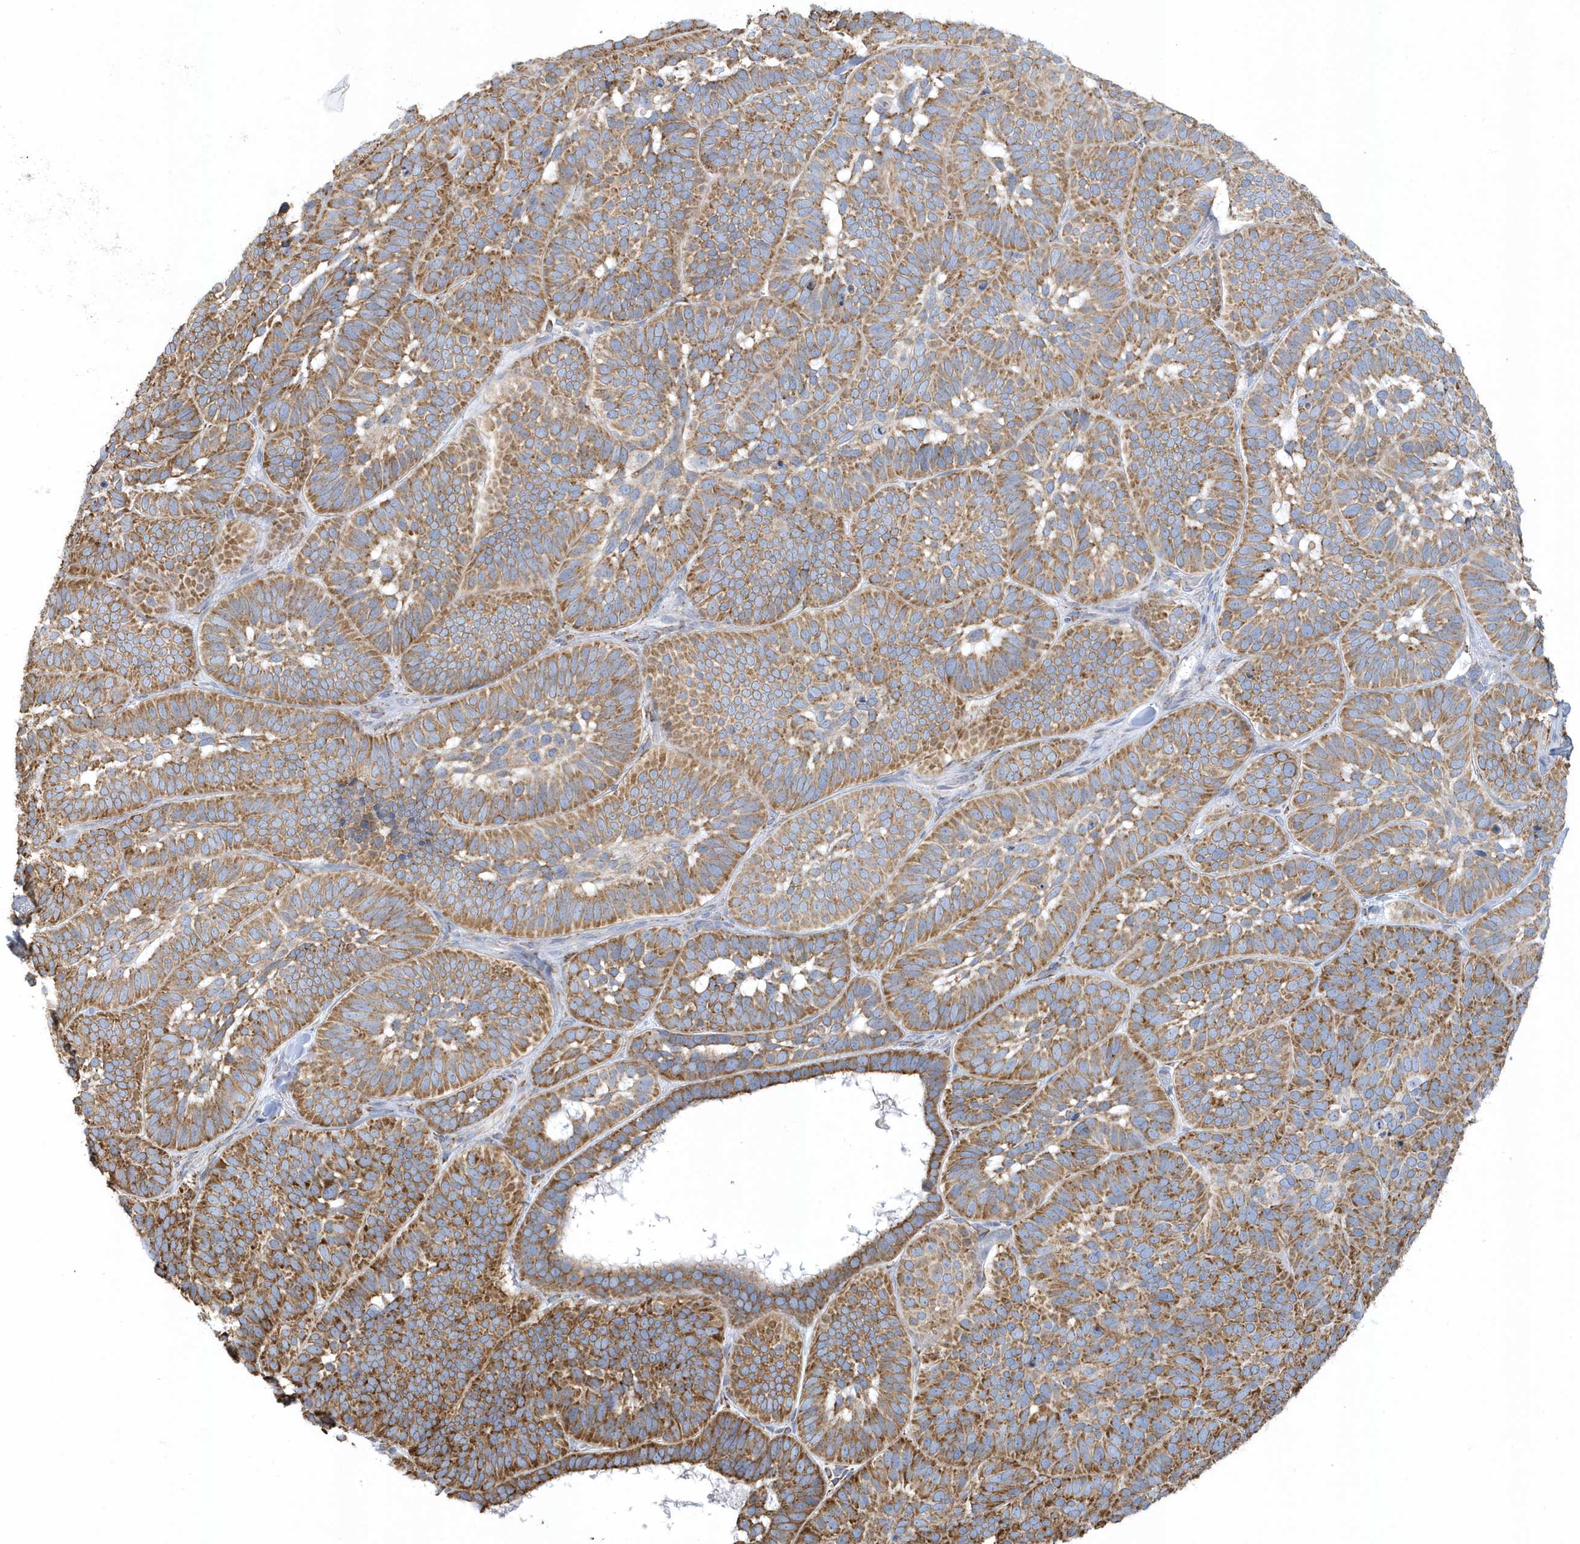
{"staining": {"intensity": "moderate", "quantity": ">75%", "location": "cytoplasmic/membranous"}, "tissue": "skin cancer", "cell_type": "Tumor cells", "image_type": "cancer", "snomed": [{"axis": "morphology", "description": "Basal cell carcinoma"}, {"axis": "topography", "description": "Skin"}], "caption": "Skin basal cell carcinoma was stained to show a protein in brown. There is medium levels of moderate cytoplasmic/membranous expression in approximately >75% of tumor cells. The staining was performed using DAB, with brown indicating positive protein expression. Nuclei are stained blue with hematoxylin.", "gene": "DCAF1", "patient": {"sex": "male", "age": 62}}